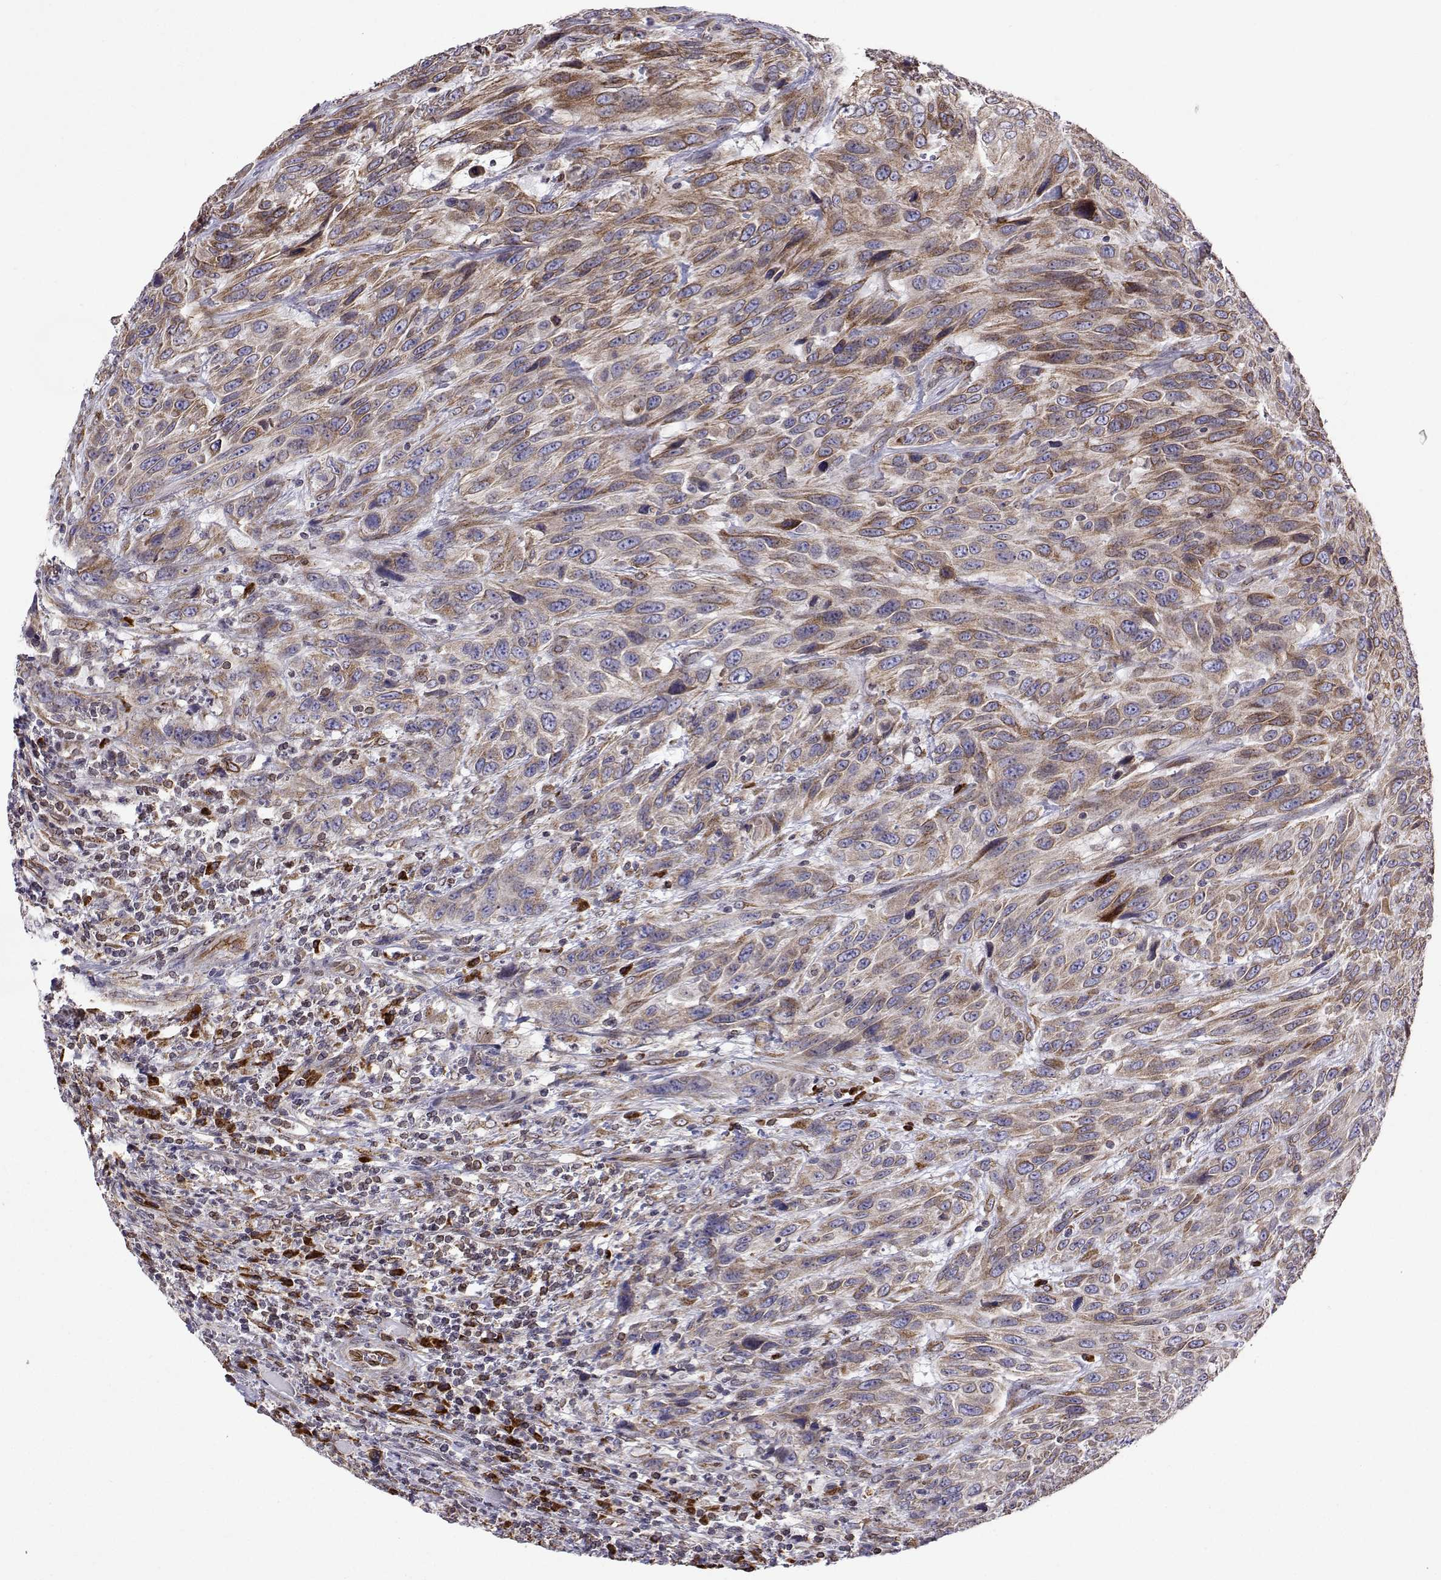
{"staining": {"intensity": "weak", "quantity": "25%-75%", "location": "cytoplasmic/membranous"}, "tissue": "urothelial cancer", "cell_type": "Tumor cells", "image_type": "cancer", "snomed": [{"axis": "morphology", "description": "Urothelial carcinoma, High grade"}, {"axis": "topography", "description": "Urinary bladder"}], "caption": "Weak cytoplasmic/membranous protein positivity is appreciated in approximately 25%-75% of tumor cells in high-grade urothelial carcinoma.", "gene": "PGRMC2", "patient": {"sex": "female", "age": 70}}